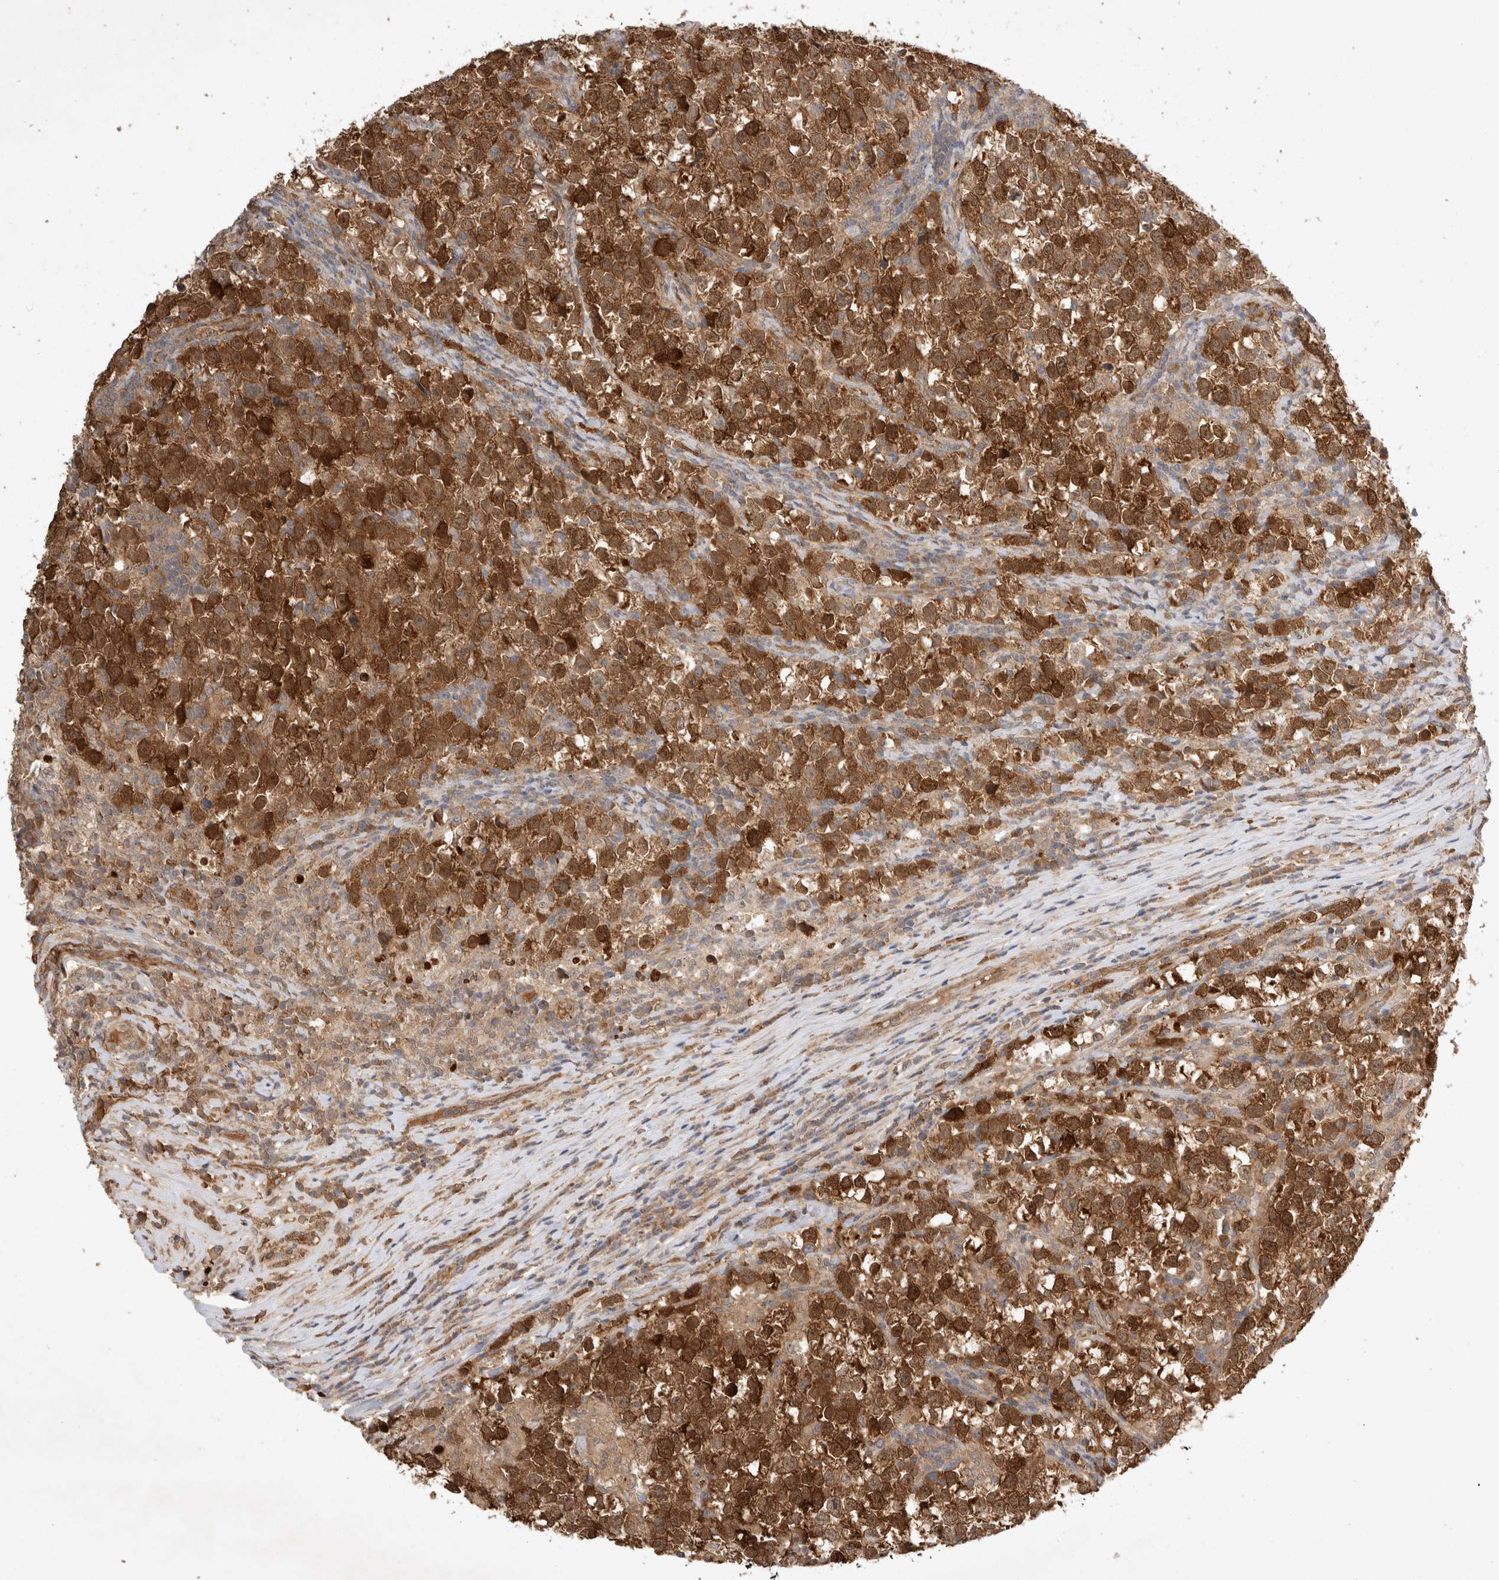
{"staining": {"intensity": "strong", "quantity": ">75%", "location": "cytoplasmic/membranous,nuclear"}, "tissue": "testis cancer", "cell_type": "Tumor cells", "image_type": "cancer", "snomed": [{"axis": "morphology", "description": "Normal tissue, NOS"}, {"axis": "morphology", "description": "Seminoma, NOS"}, {"axis": "topography", "description": "Testis"}], "caption": "This photomicrograph demonstrates immunohistochemistry (IHC) staining of testis cancer (seminoma), with high strong cytoplasmic/membranous and nuclear staining in about >75% of tumor cells.", "gene": "FAM221A", "patient": {"sex": "male", "age": 43}}